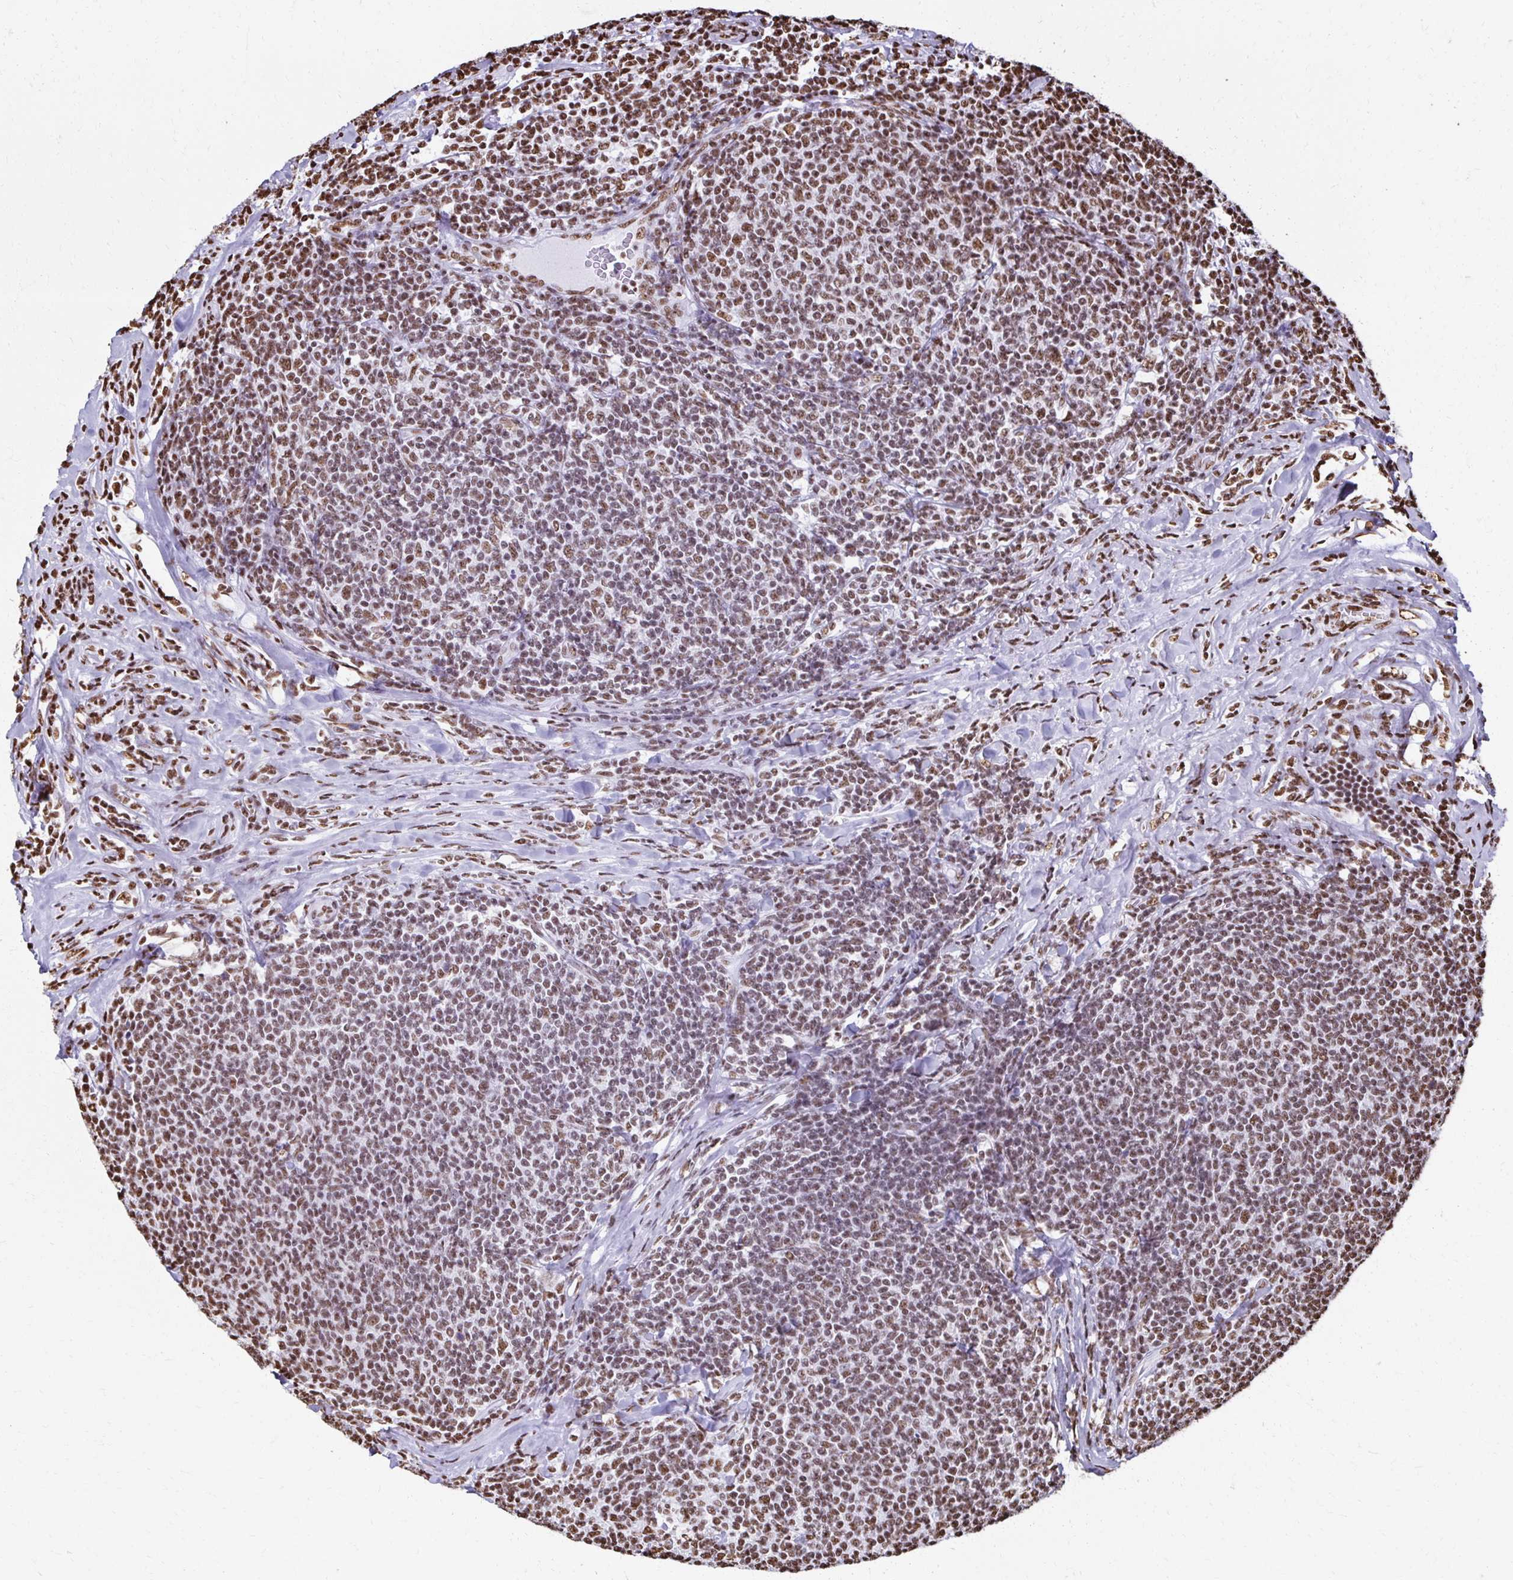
{"staining": {"intensity": "moderate", "quantity": ">75%", "location": "nuclear"}, "tissue": "lymphoma", "cell_type": "Tumor cells", "image_type": "cancer", "snomed": [{"axis": "morphology", "description": "Malignant lymphoma, non-Hodgkin's type, Low grade"}, {"axis": "topography", "description": "Lymph node"}], "caption": "Brown immunohistochemical staining in human low-grade malignant lymphoma, non-Hodgkin's type exhibits moderate nuclear staining in about >75% of tumor cells.", "gene": "NONO", "patient": {"sex": "male", "age": 52}}